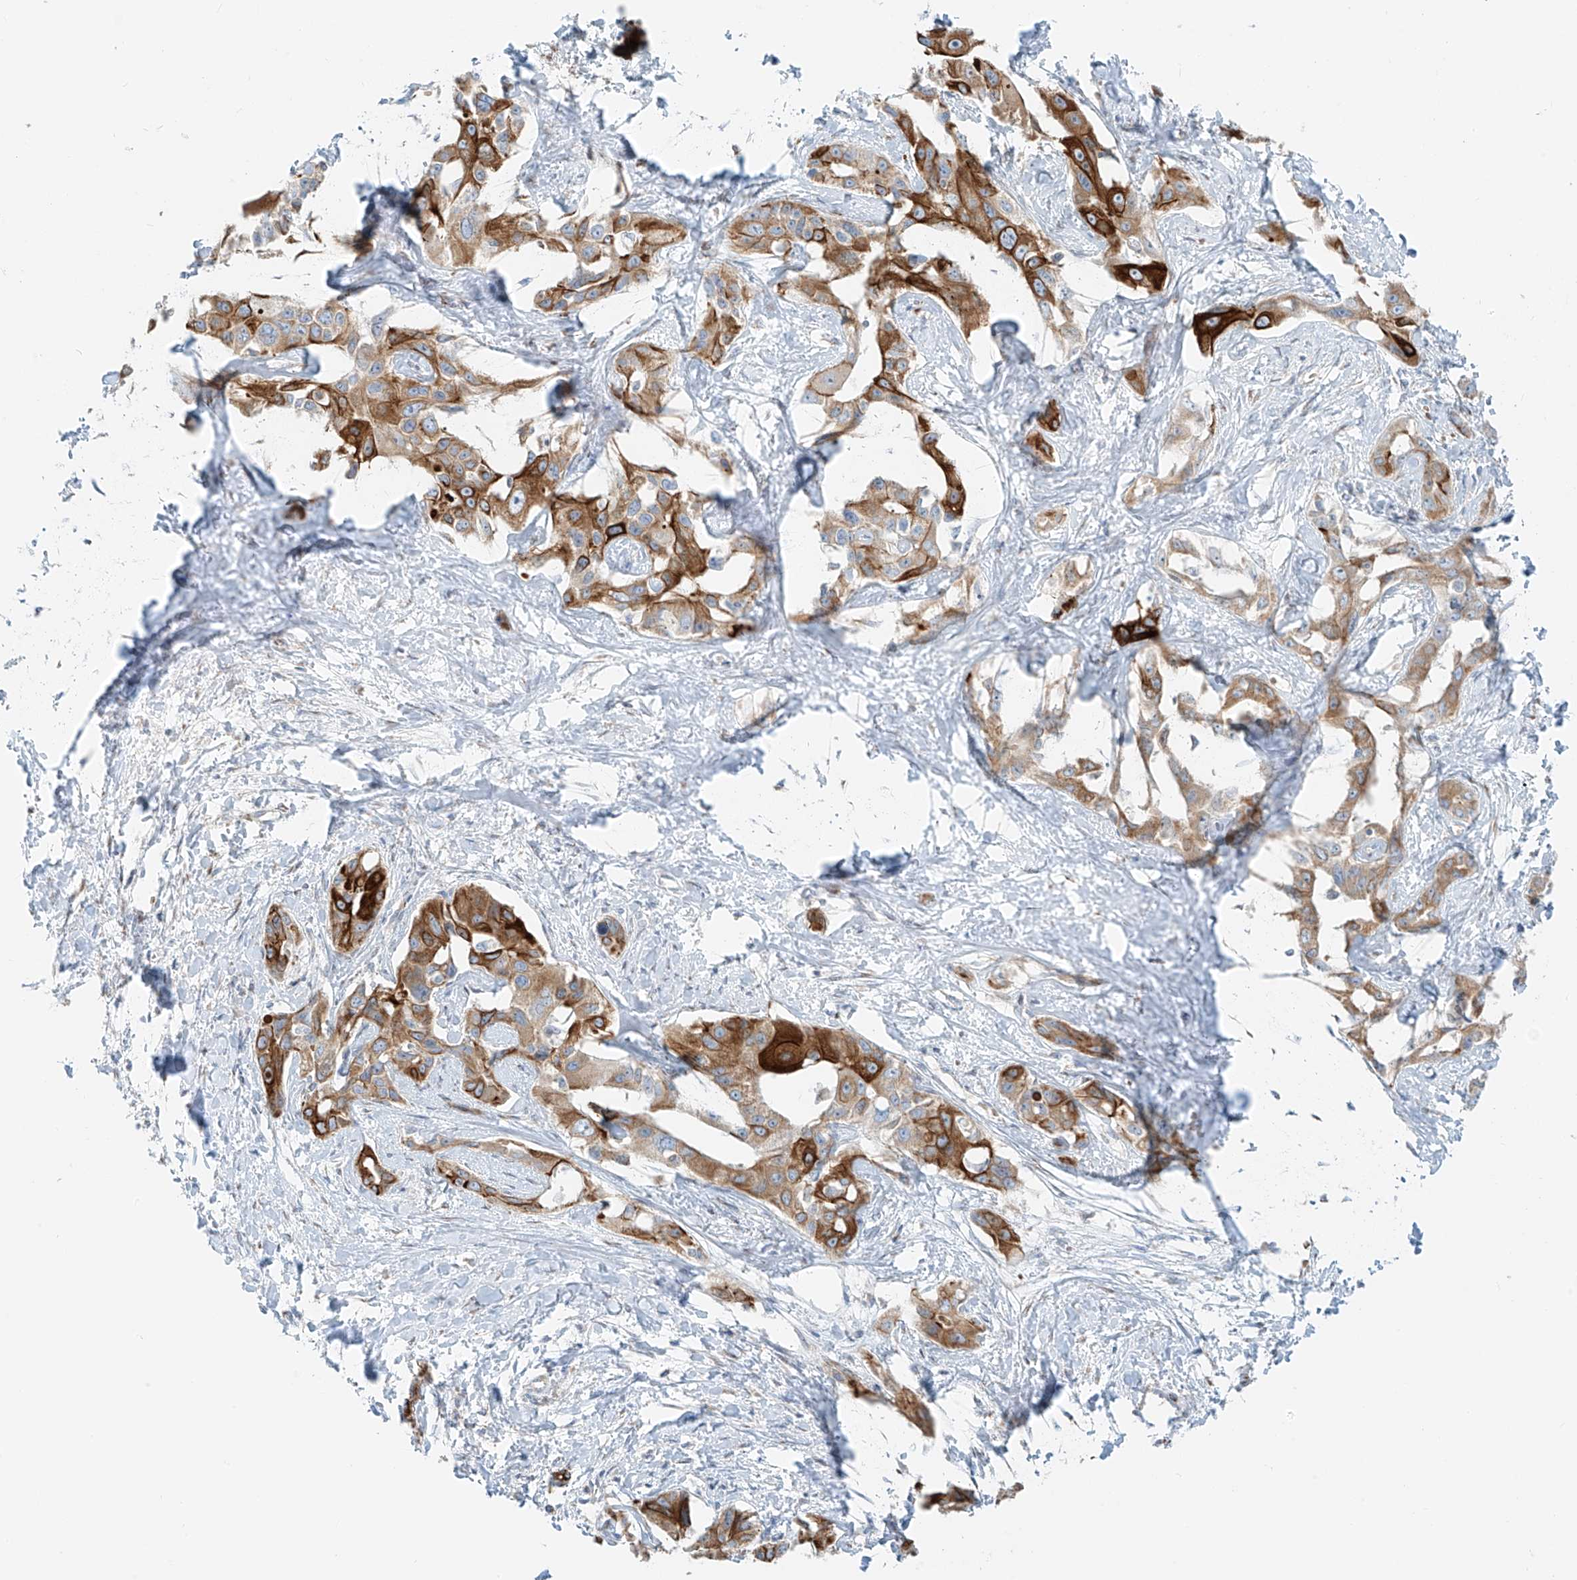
{"staining": {"intensity": "strong", "quantity": "25%-75%", "location": "cytoplasmic/membranous"}, "tissue": "liver cancer", "cell_type": "Tumor cells", "image_type": "cancer", "snomed": [{"axis": "morphology", "description": "Cholangiocarcinoma"}, {"axis": "topography", "description": "Liver"}], "caption": "Immunohistochemistry photomicrograph of neoplastic tissue: human liver cancer (cholangiocarcinoma) stained using IHC demonstrates high levels of strong protein expression localized specifically in the cytoplasmic/membranous of tumor cells, appearing as a cytoplasmic/membranous brown color.", "gene": "EIPR1", "patient": {"sex": "male", "age": 59}}